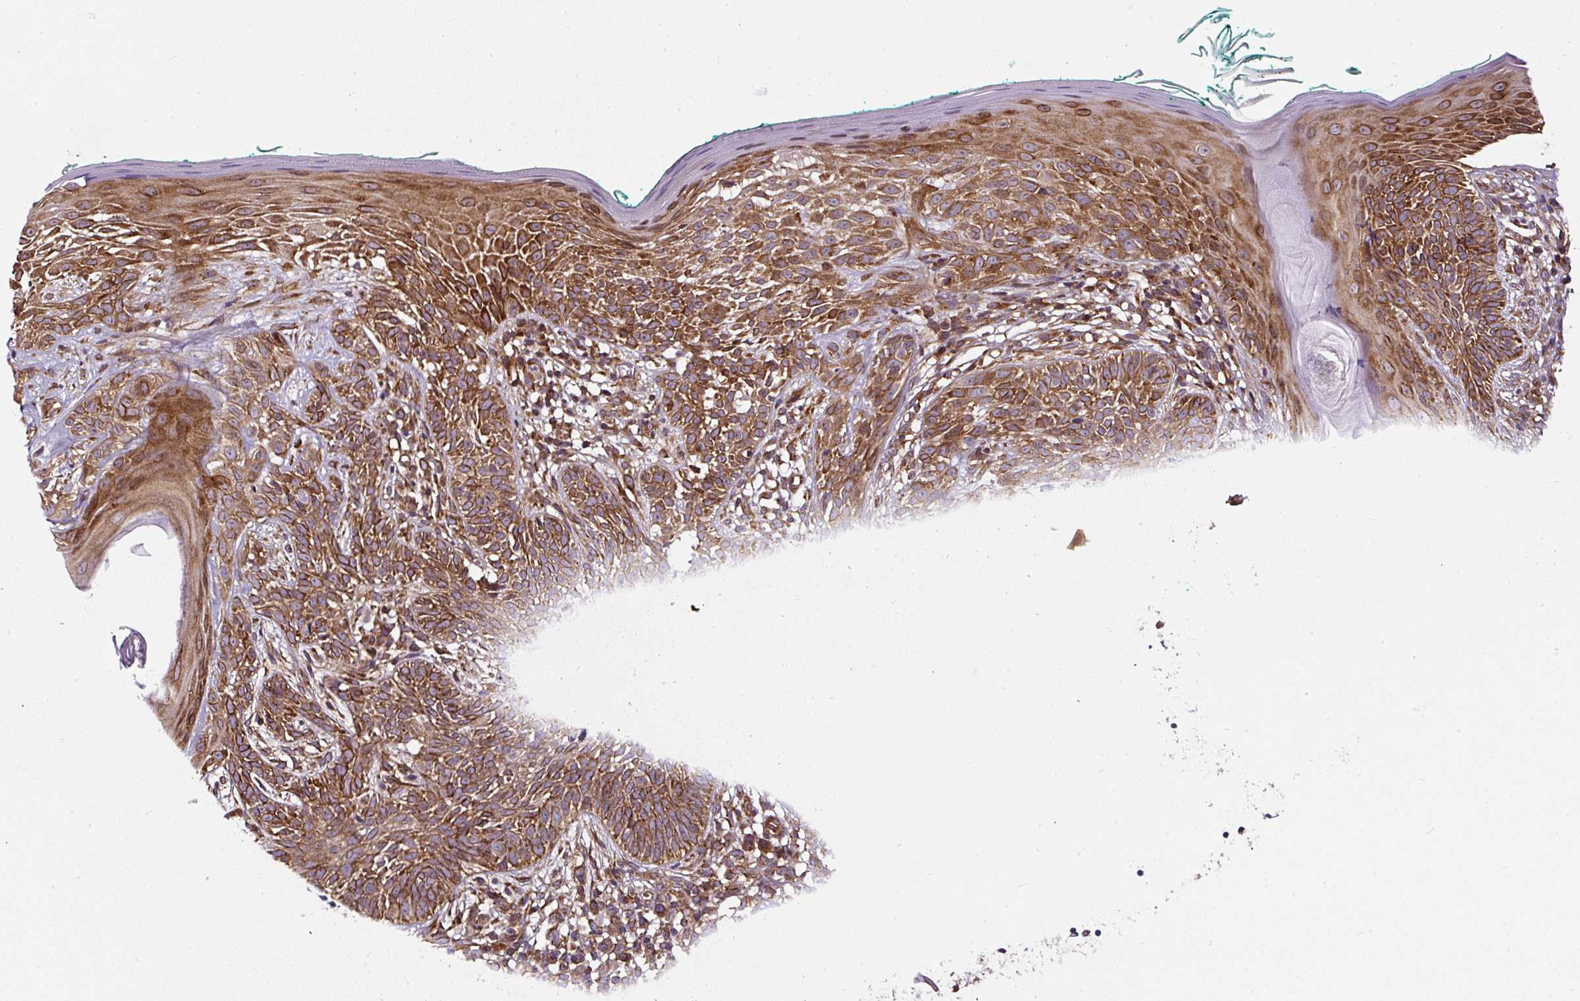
{"staining": {"intensity": "moderate", "quantity": ">75%", "location": "cytoplasmic/membranous"}, "tissue": "skin cancer", "cell_type": "Tumor cells", "image_type": "cancer", "snomed": [{"axis": "morphology", "description": "Basal cell carcinoma"}, {"axis": "topography", "description": "Skin"}], "caption": "Immunohistochemical staining of human skin cancer (basal cell carcinoma) displays moderate cytoplasmic/membranous protein positivity in about >75% of tumor cells.", "gene": "KDM4E", "patient": {"sex": "male", "age": 68}}